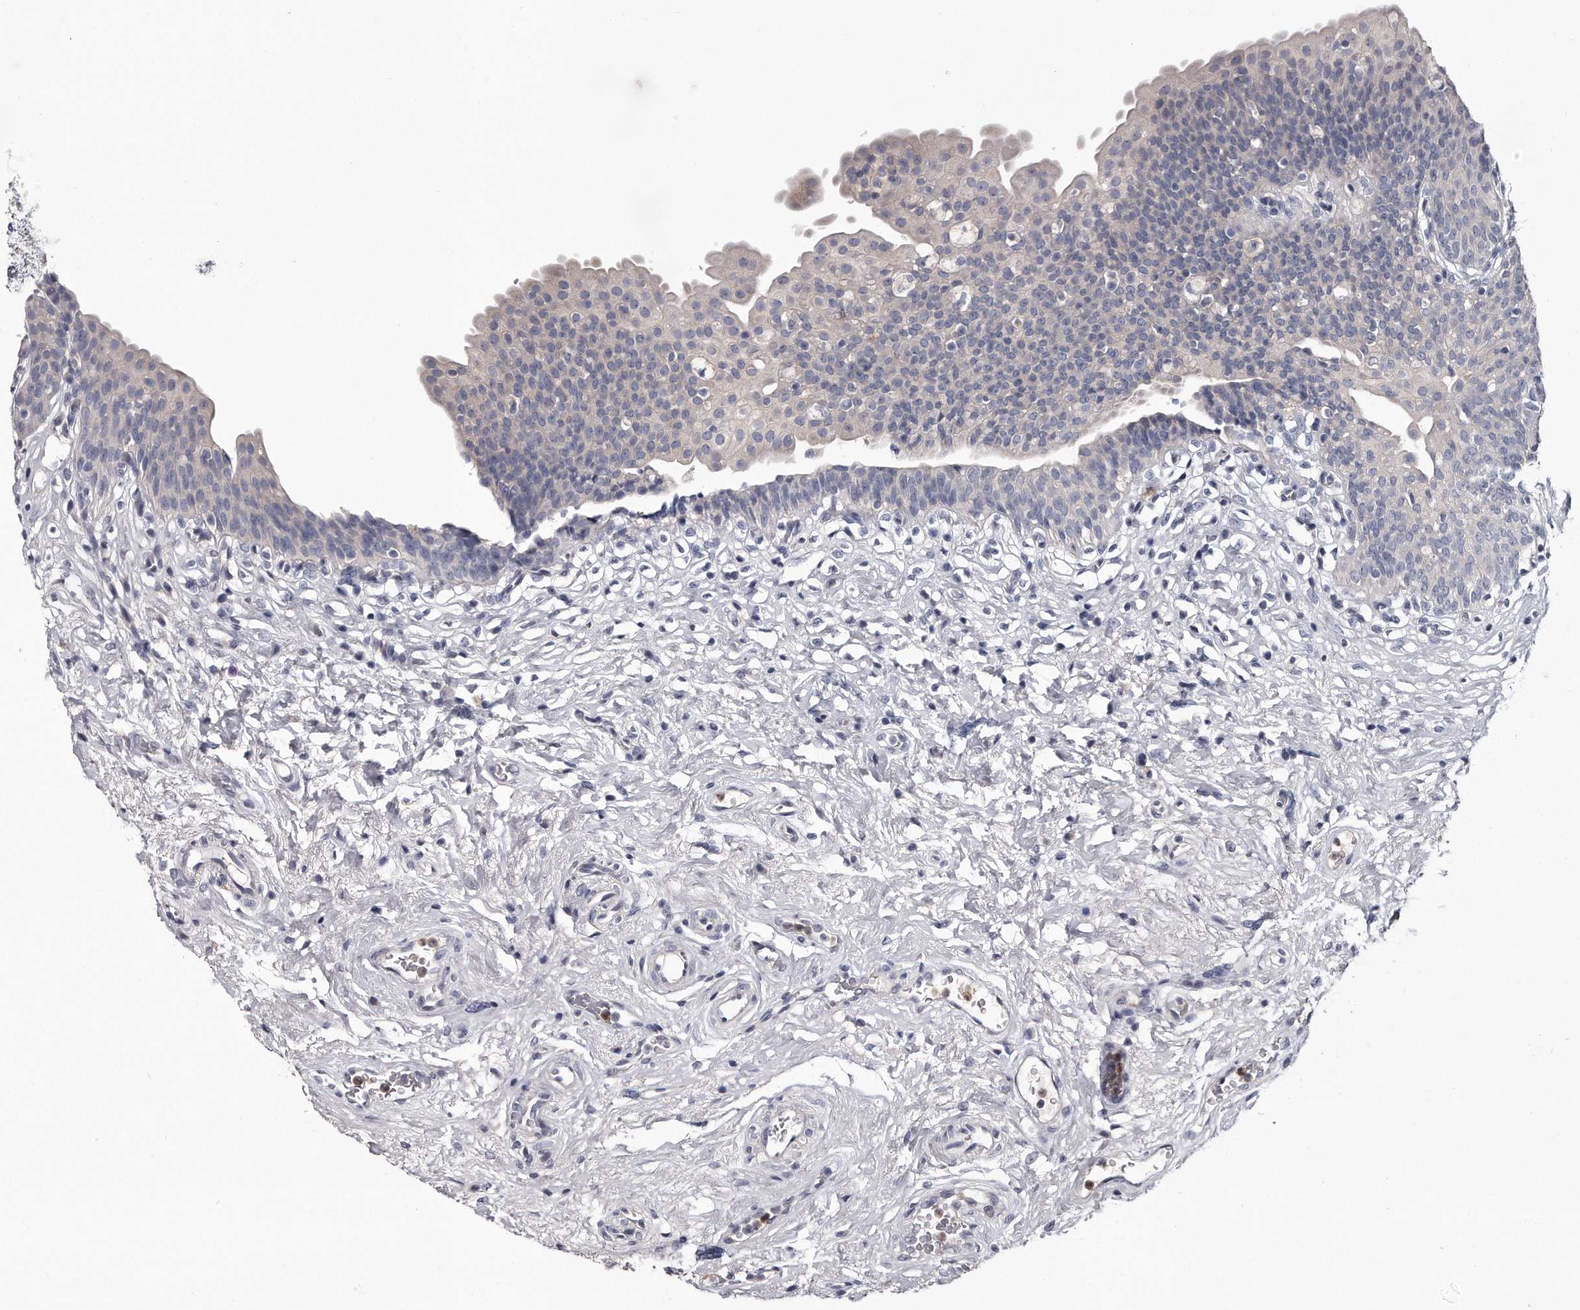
{"staining": {"intensity": "negative", "quantity": "none", "location": "none"}, "tissue": "urinary bladder", "cell_type": "Urothelial cells", "image_type": "normal", "snomed": [{"axis": "morphology", "description": "Normal tissue, NOS"}, {"axis": "topography", "description": "Urinary bladder"}], "caption": "IHC of normal urinary bladder exhibits no expression in urothelial cells. Nuclei are stained in blue.", "gene": "GAPVD1", "patient": {"sex": "male", "age": 83}}